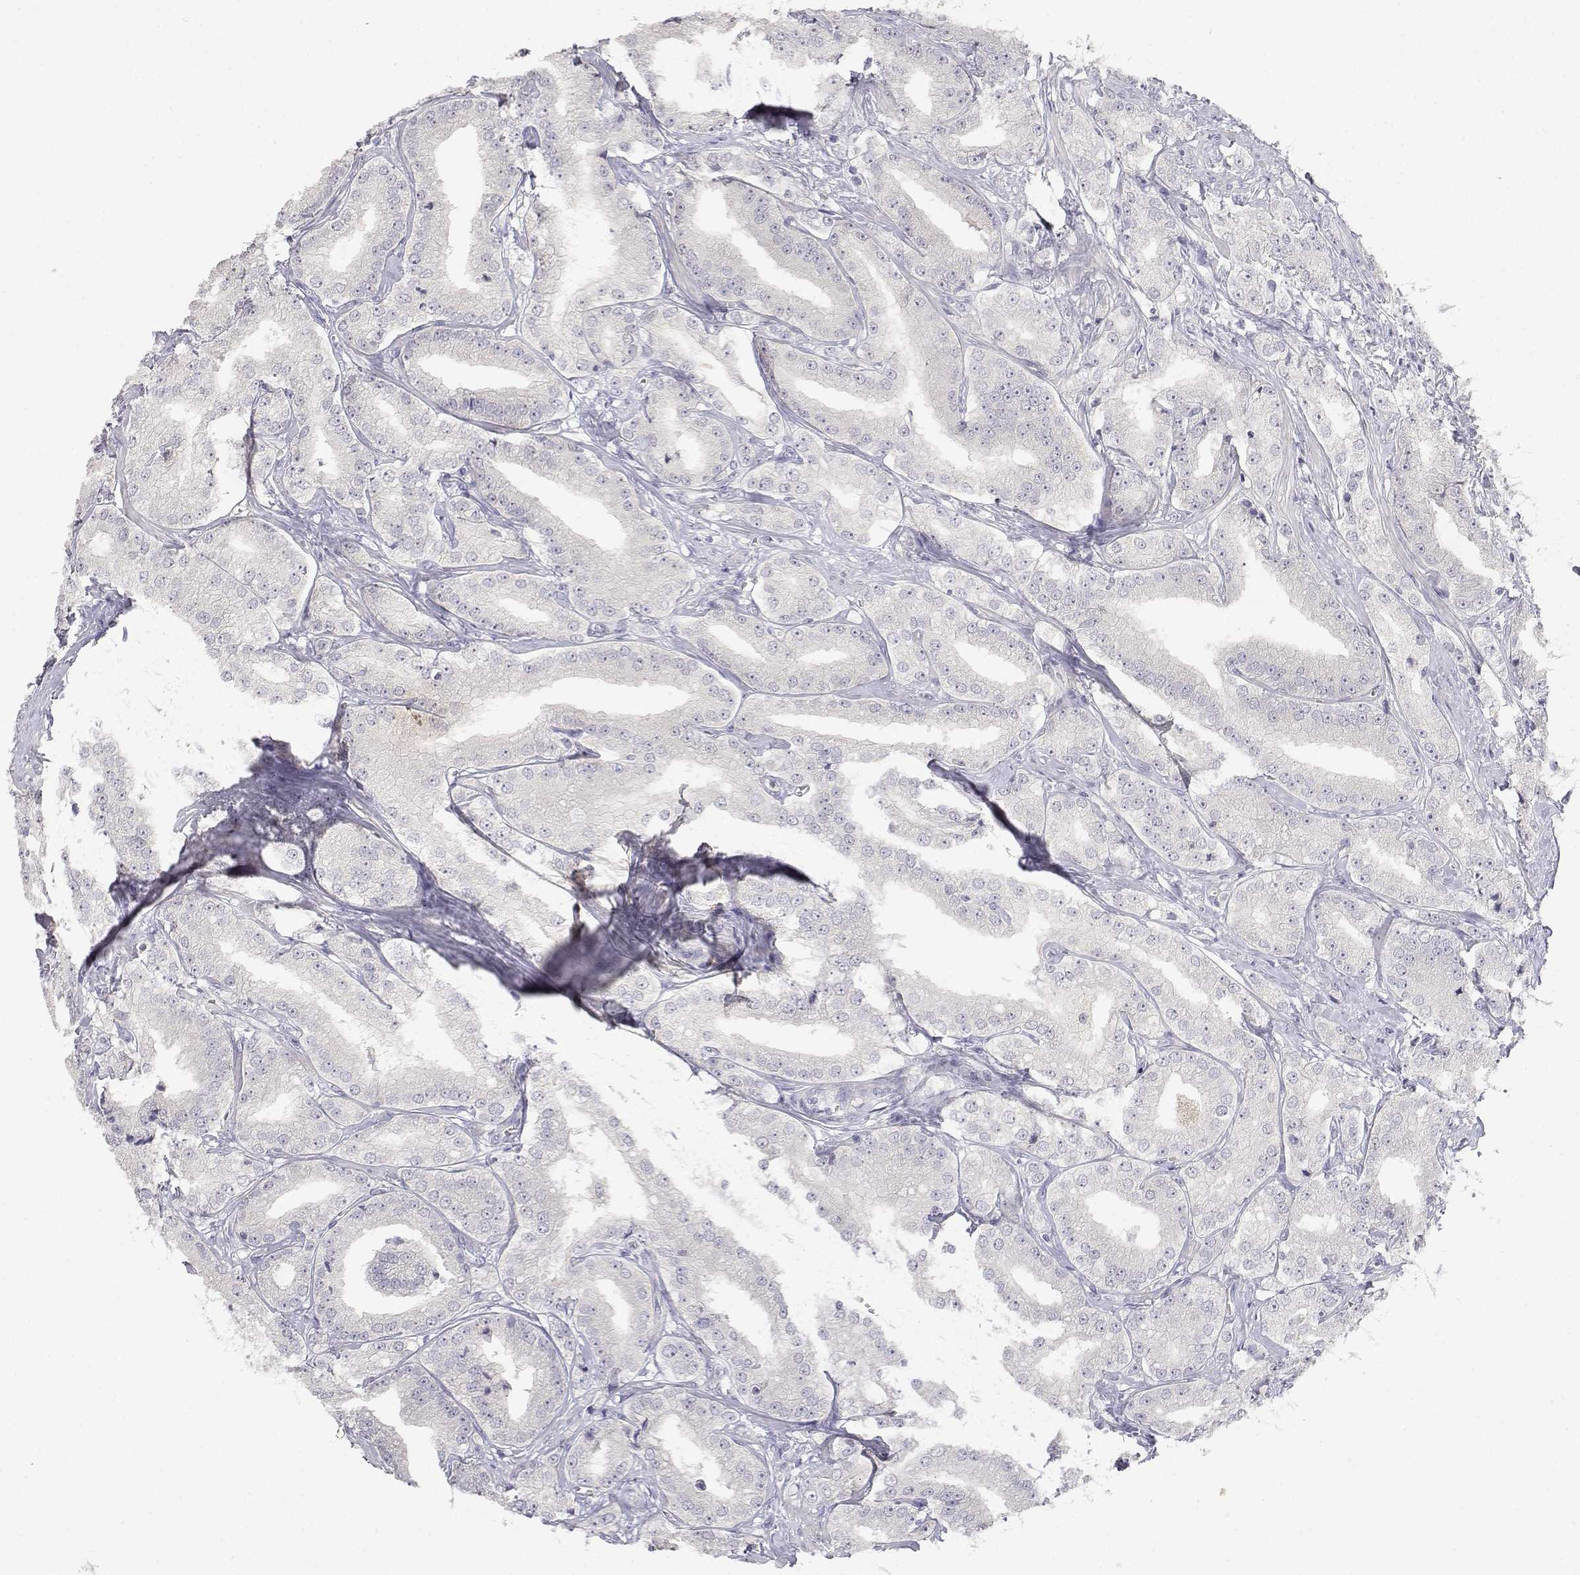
{"staining": {"intensity": "negative", "quantity": "none", "location": "none"}, "tissue": "prostate cancer", "cell_type": "Tumor cells", "image_type": "cancer", "snomed": [{"axis": "morphology", "description": "Adenocarcinoma, High grade"}, {"axis": "topography", "description": "Prostate"}], "caption": "Immunohistochemical staining of human high-grade adenocarcinoma (prostate) demonstrates no significant expression in tumor cells.", "gene": "ADA", "patient": {"sex": "male", "age": 64}}